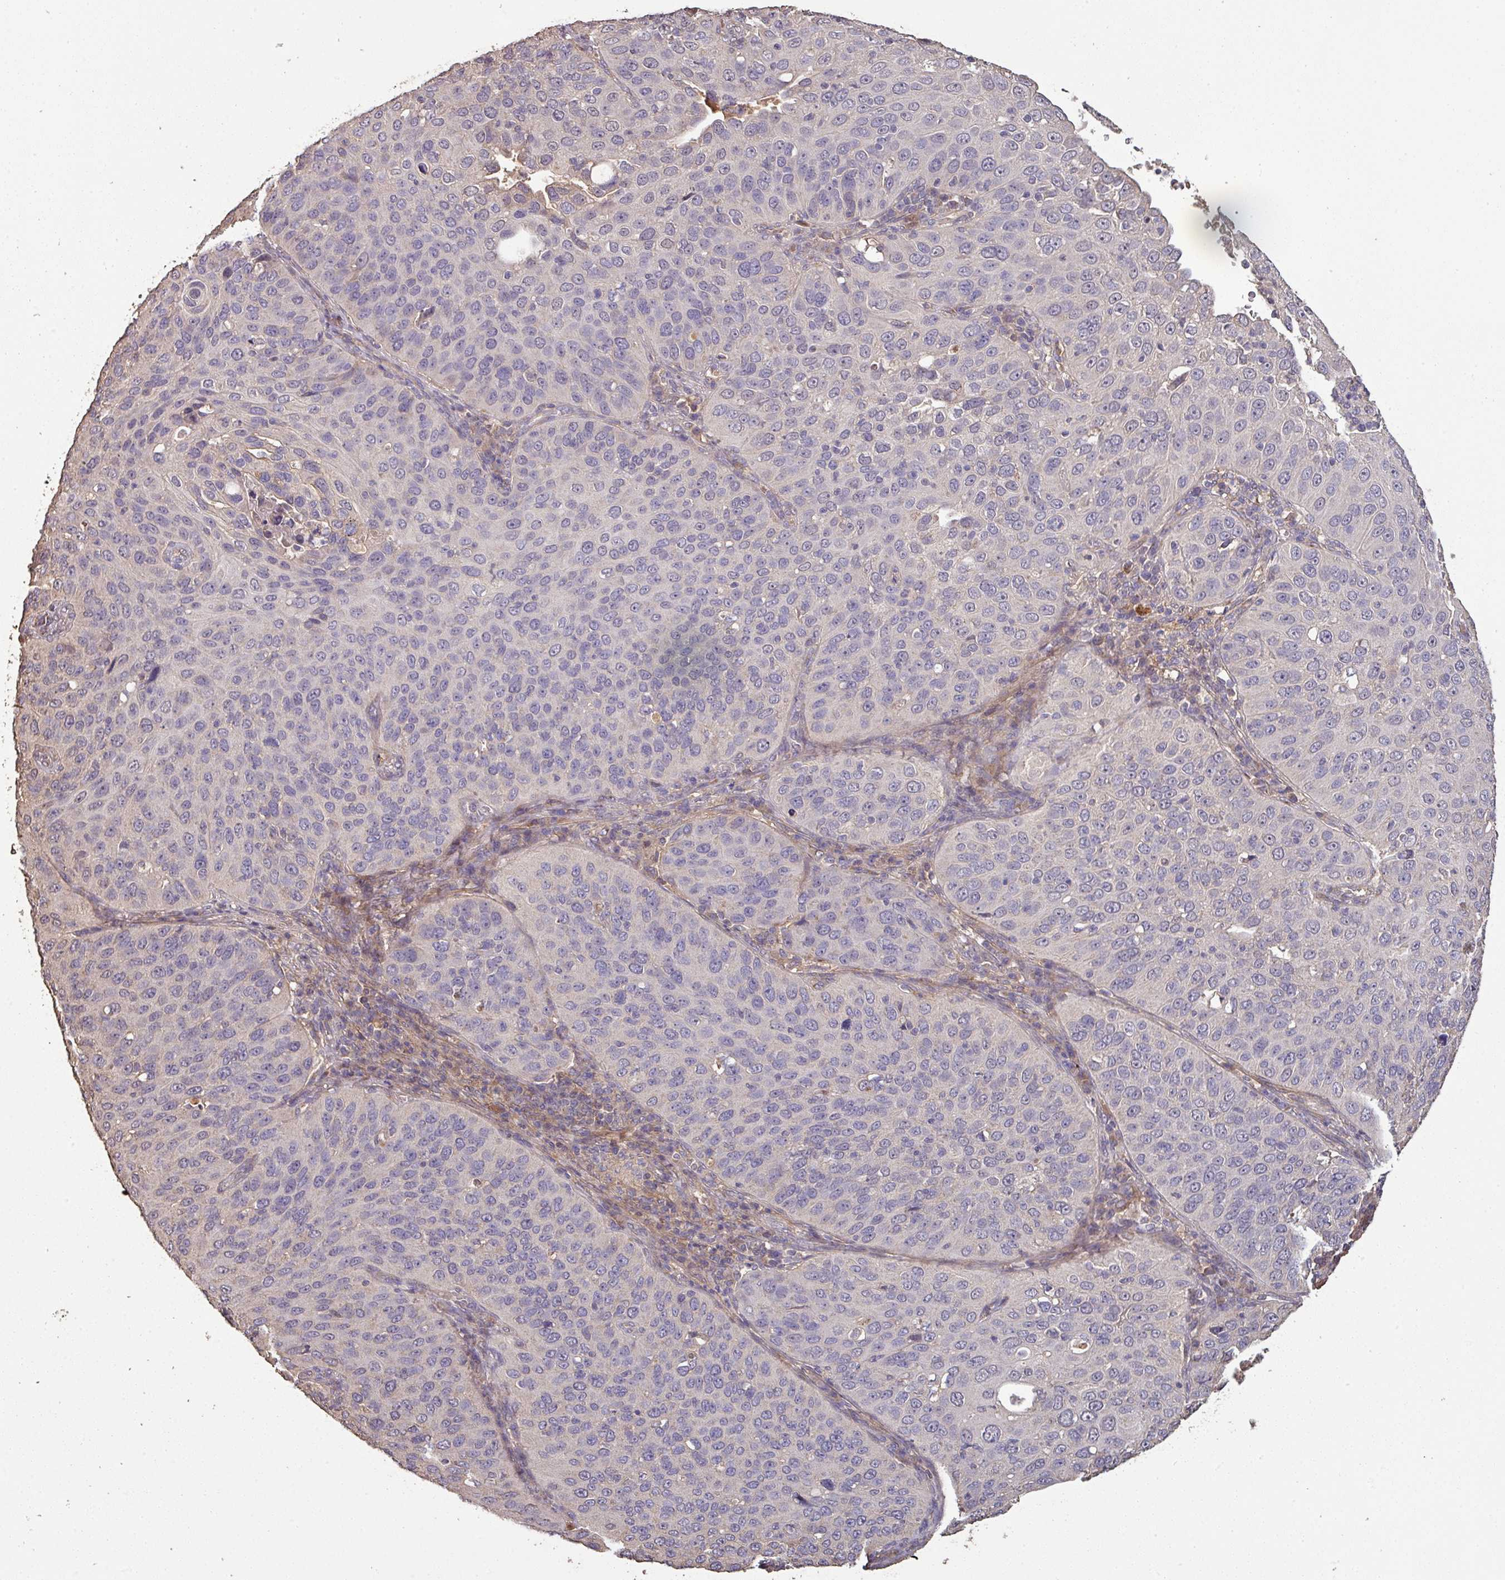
{"staining": {"intensity": "negative", "quantity": "none", "location": "none"}, "tissue": "cervical cancer", "cell_type": "Tumor cells", "image_type": "cancer", "snomed": [{"axis": "morphology", "description": "Squamous cell carcinoma, NOS"}, {"axis": "topography", "description": "Cervix"}], "caption": "High magnification brightfield microscopy of cervical squamous cell carcinoma stained with DAB (brown) and counterstained with hematoxylin (blue): tumor cells show no significant expression. (Stains: DAB (3,3'-diaminobenzidine) immunohistochemistry with hematoxylin counter stain, Microscopy: brightfield microscopy at high magnification).", "gene": "ISLR", "patient": {"sex": "female", "age": 36}}